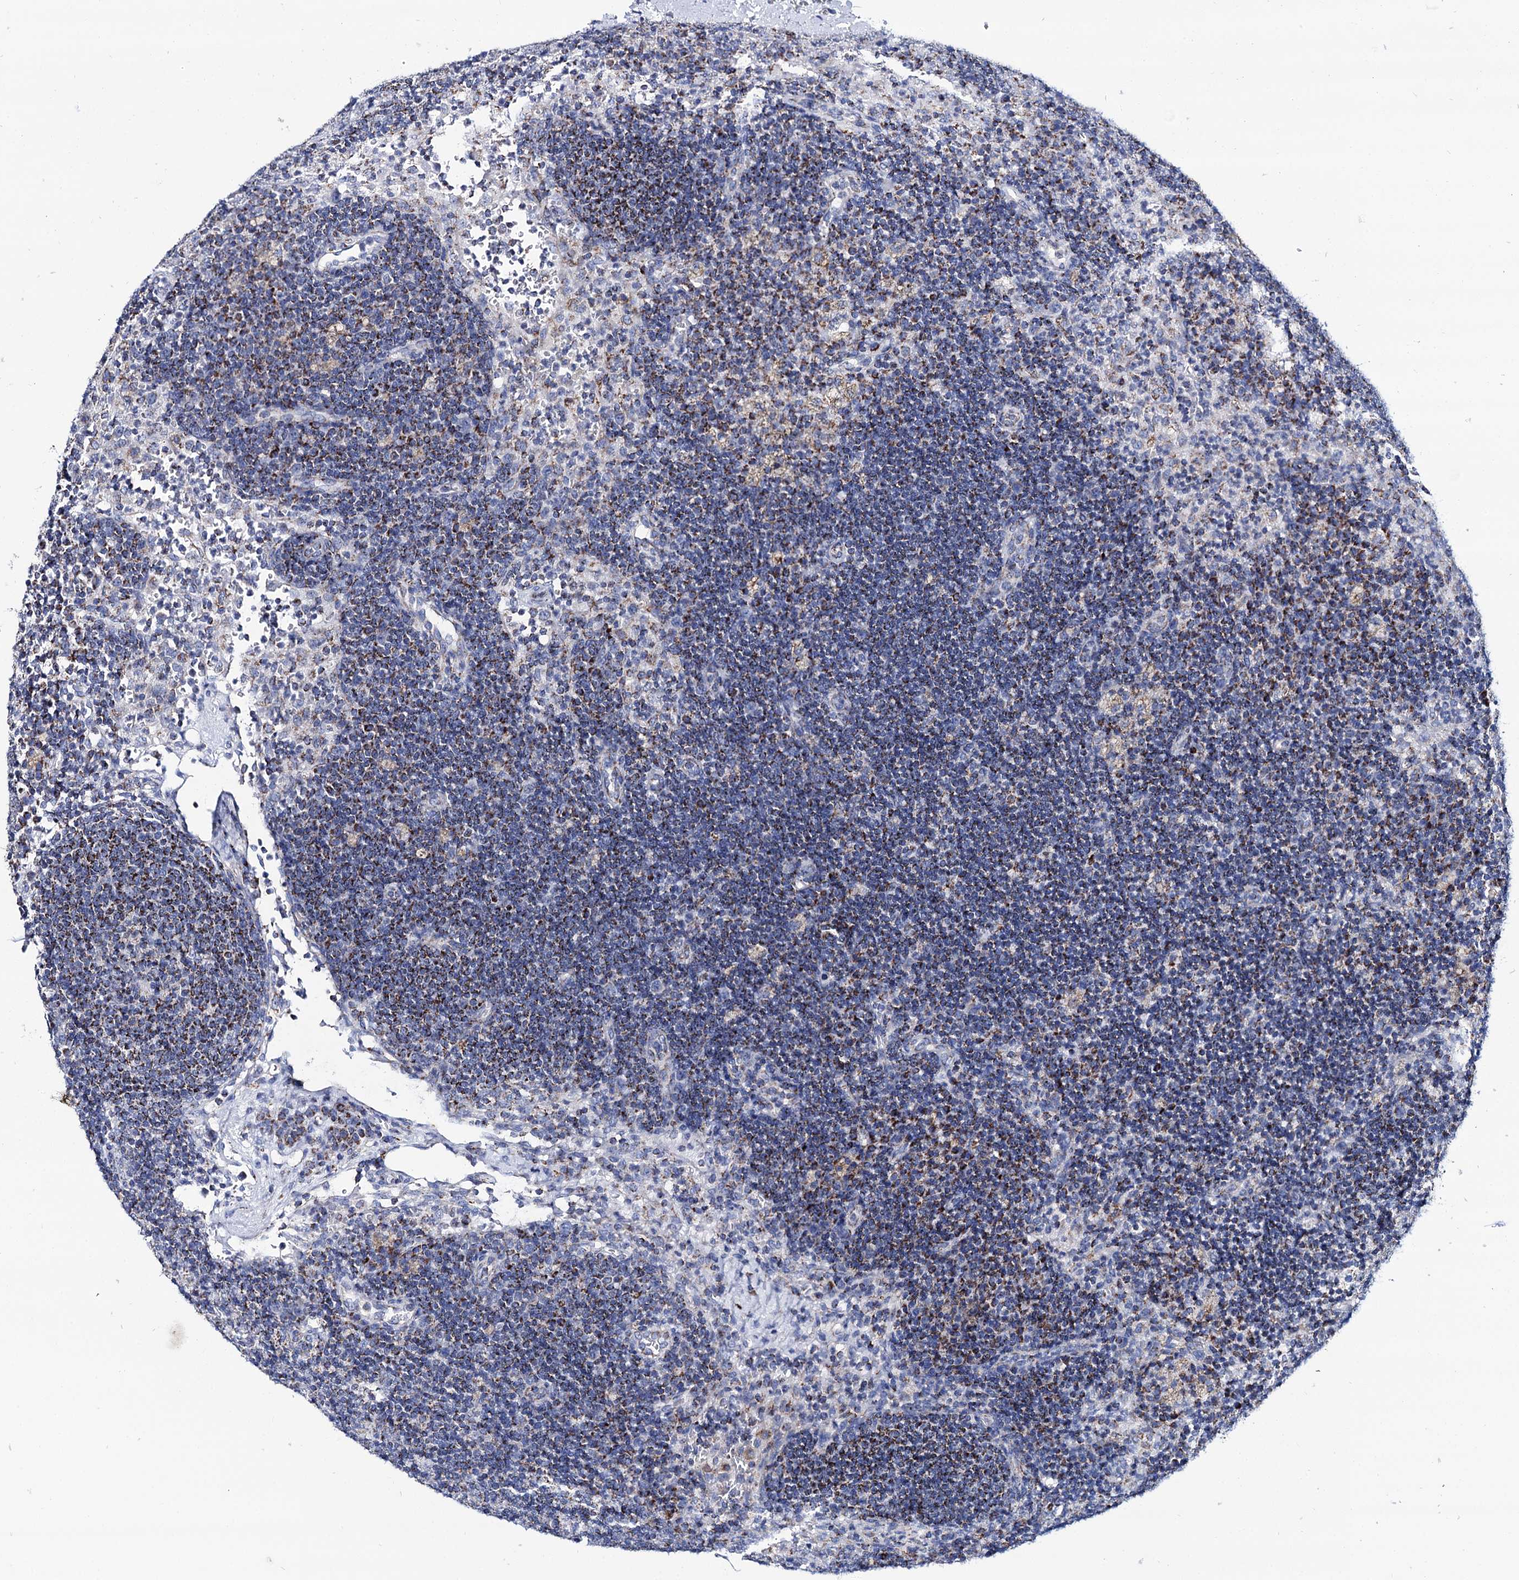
{"staining": {"intensity": "moderate", "quantity": "<25%", "location": "cytoplasmic/membranous"}, "tissue": "lymph node", "cell_type": "Germinal center cells", "image_type": "normal", "snomed": [{"axis": "morphology", "description": "Normal tissue, NOS"}, {"axis": "topography", "description": "Lymph node"}], "caption": "Immunohistochemistry (IHC) photomicrograph of normal lymph node: lymph node stained using immunohistochemistry shows low levels of moderate protein expression localized specifically in the cytoplasmic/membranous of germinal center cells, appearing as a cytoplasmic/membranous brown color.", "gene": "UBASH3B", "patient": {"sex": "female", "age": 70}}